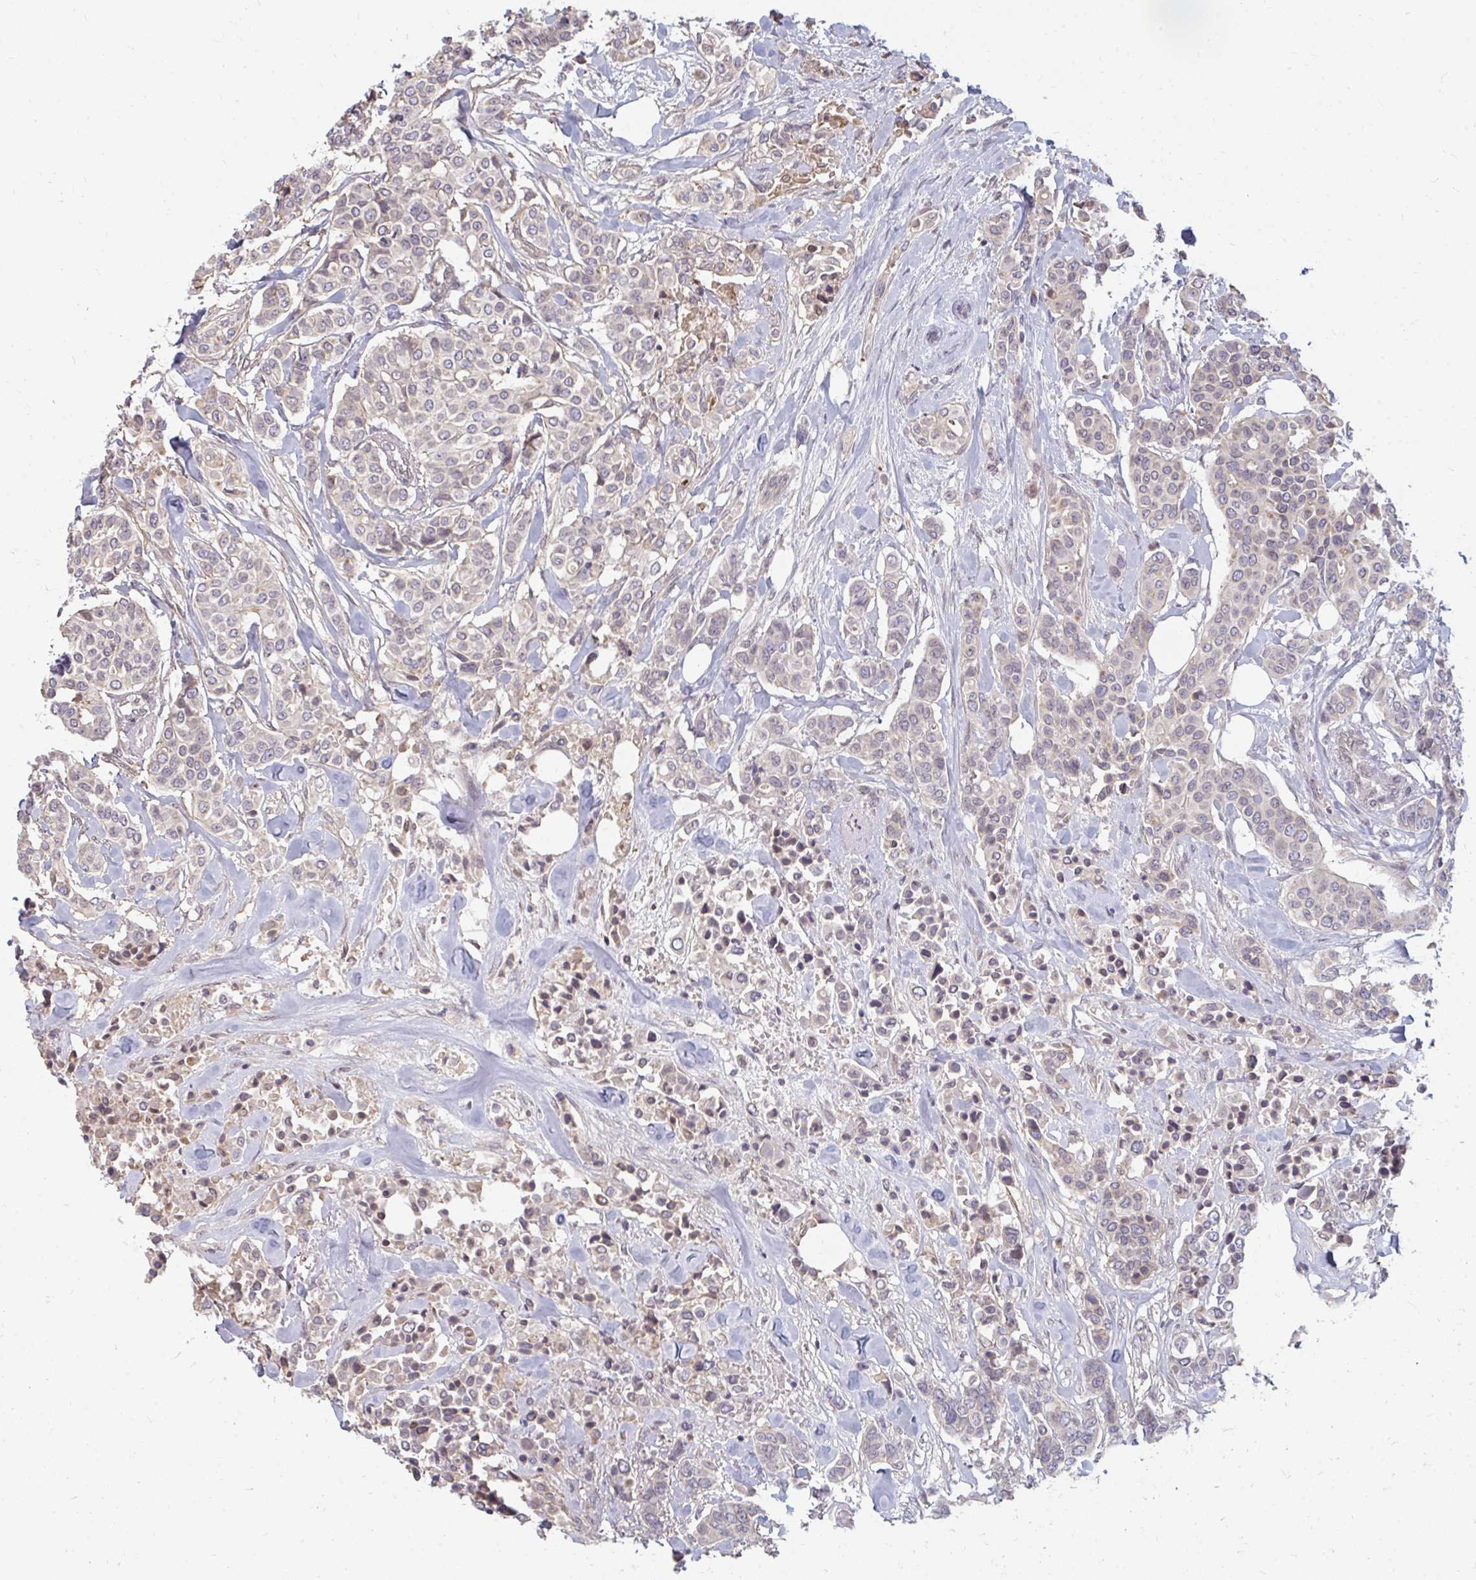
{"staining": {"intensity": "weak", "quantity": "<25%", "location": "cytoplasmic/membranous"}, "tissue": "breast cancer", "cell_type": "Tumor cells", "image_type": "cancer", "snomed": [{"axis": "morphology", "description": "Lobular carcinoma"}, {"axis": "topography", "description": "Breast"}], "caption": "There is no significant expression in tumor cells of breast cancer (lobular carcinoma).", "gene": "GPC5", "patient": {"sex": "female", "age": 51}}